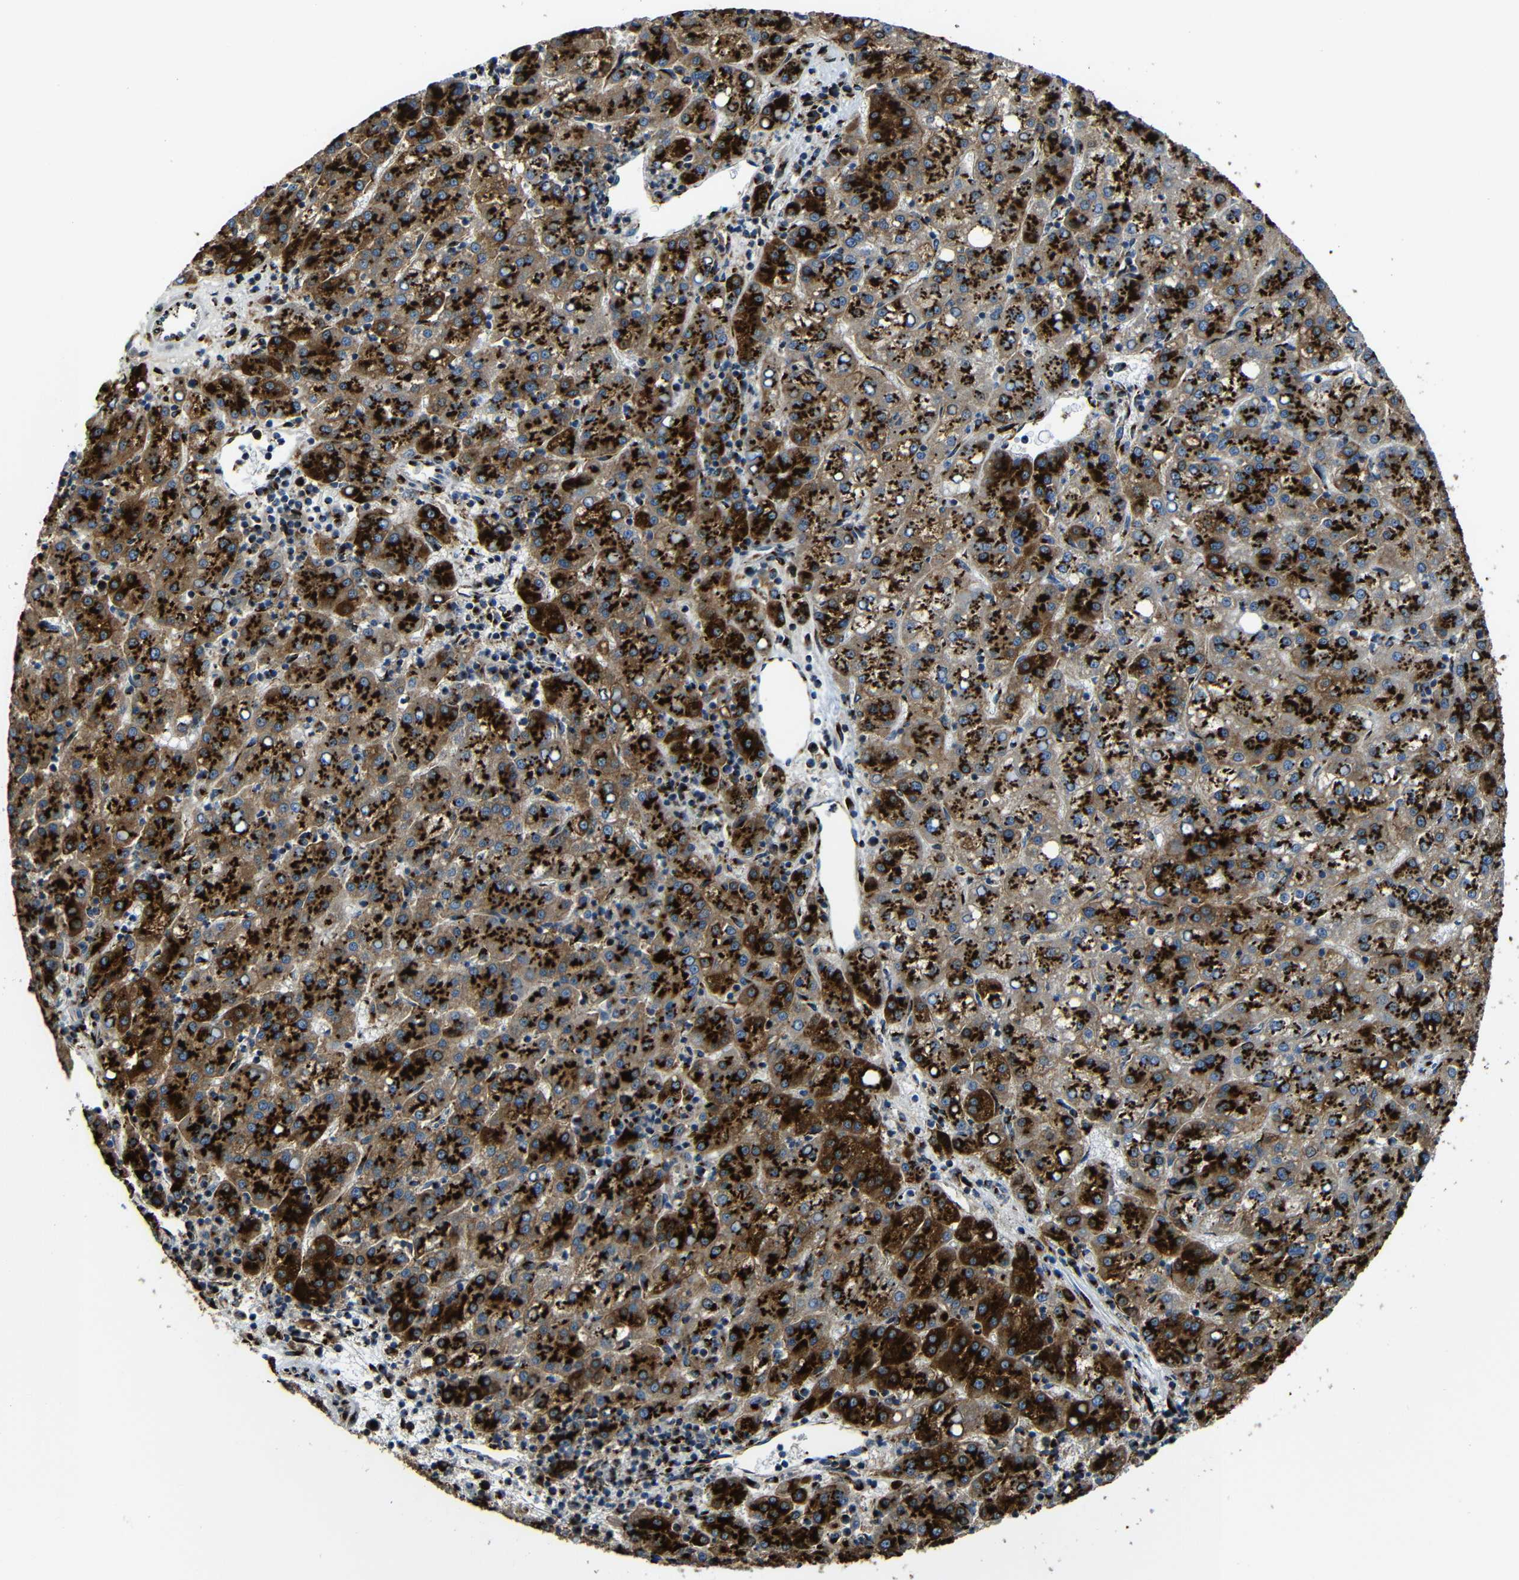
{"staining": {"intensity": "strong", "quantity": ">75%", "location": "cytoplasmic/membranous"}, "tissue": "liver cancer", "cell_type": "Tumor cells", "image_type": "cancer", "snomed": [{"axis": "morphology", "description": "Carcinoma, Hepatocellular, NOS"}, {"axis": "topography", "description": "Liver"}], "caption": "Liver cancer (hepatocellular carcinoma) tissue displays strong cytoplasmic/membranous expression in approximately >75% of tumor cells", "gene": "TGOLN2", "patient": {"sex": "female", "age": 58}}